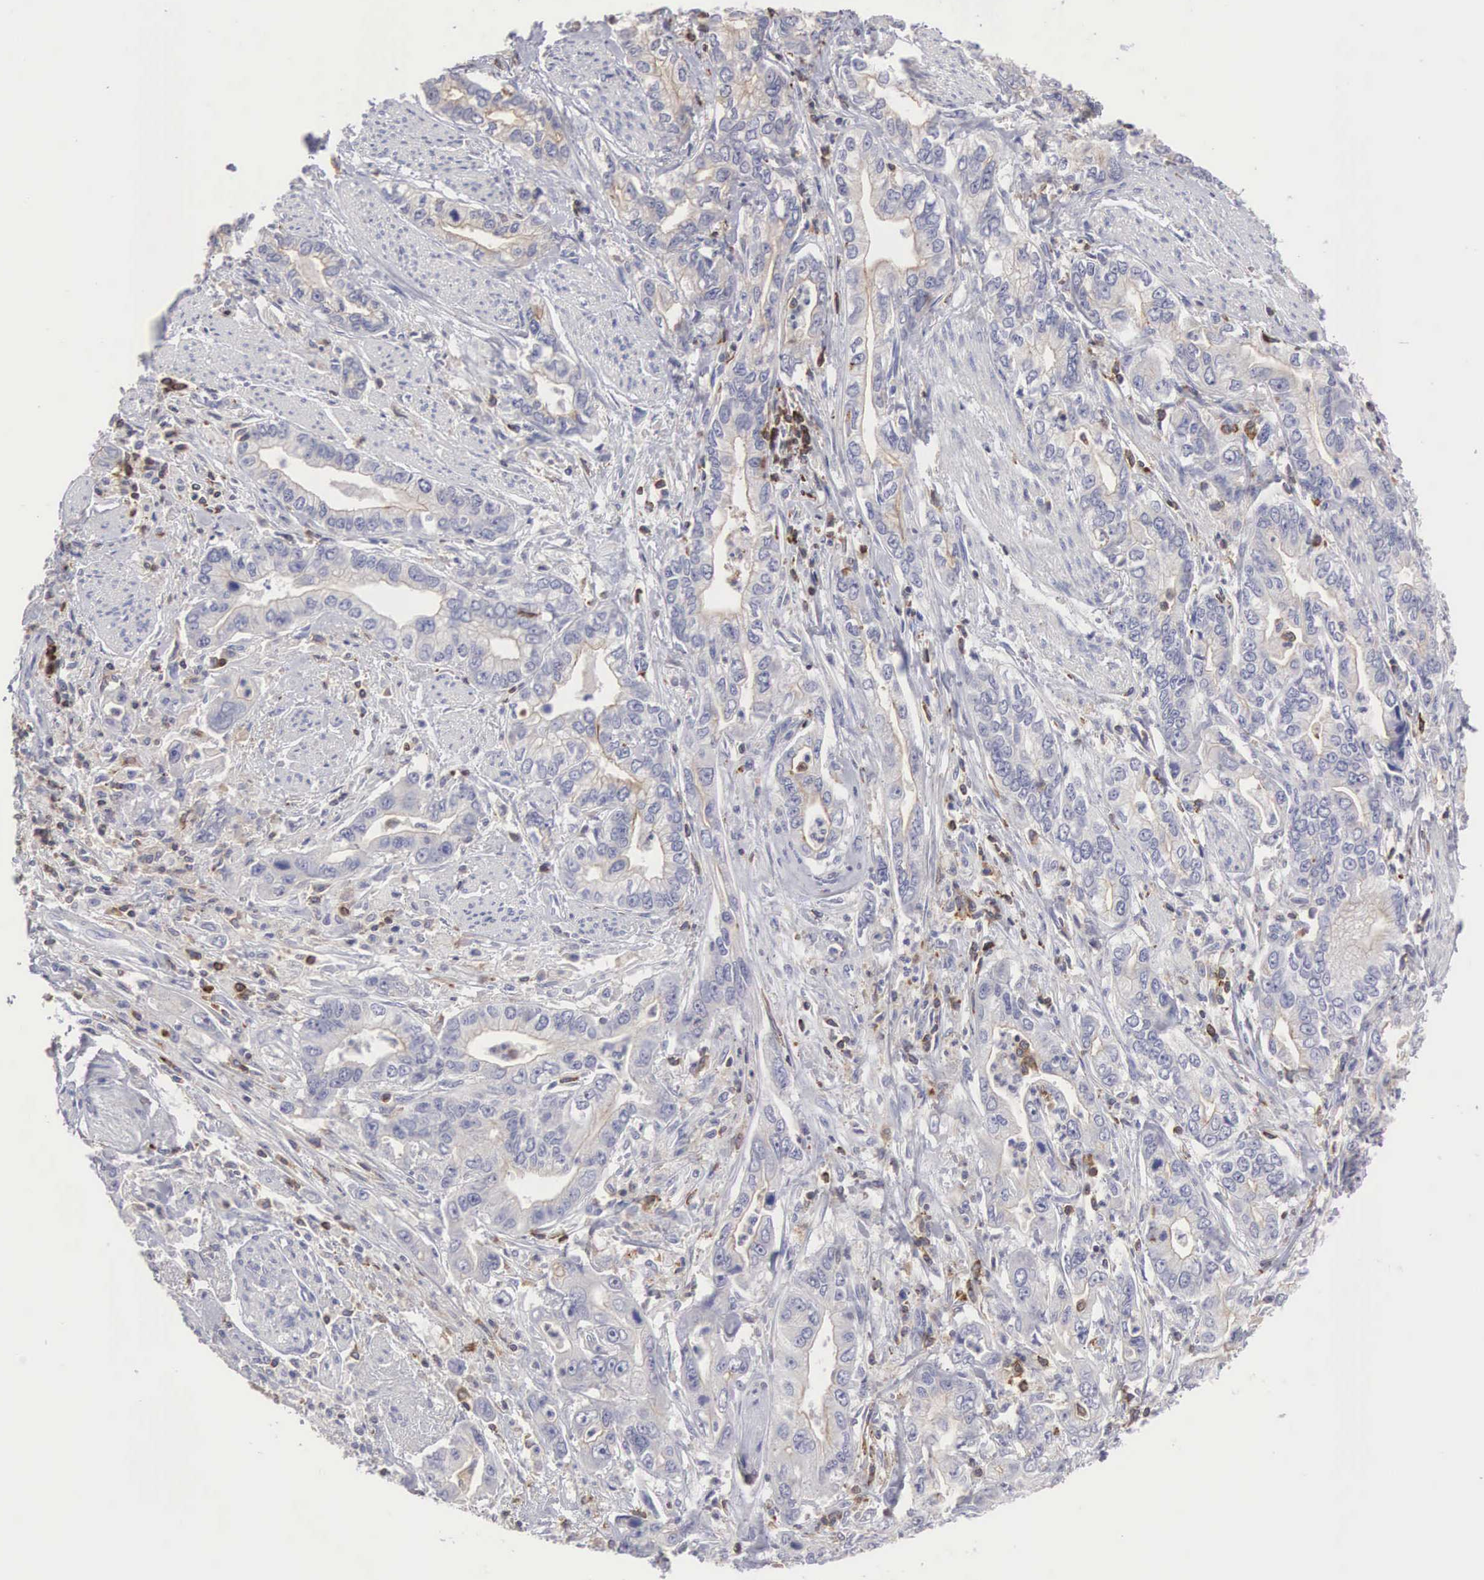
{"staining": {"intensity": "weak", "quantity": "<25%", "location": "cytoplasmic/membranous"}, "tissue": "stomach cancer", "cell_type": "Tumor cells", "image_type": "cancer", "snomed": [{"axis": "morphology", "description": "Adenocarcinoma, NOS"}, {"axis": "topography", "description": "Pancreas"}, {"axis": "topography", "description": "Stomach, upper"}], "caption": "Stomach adenocarcinoma was stained to show a protein in brown. There is no significant staining in tumor cells. (DAB (3,3'-diaminobenzidine) immunohistochemistry with hematoxylin counter stain).", "gene": "SH3BP1", "patient": {"sex": "male", "age": 77}}